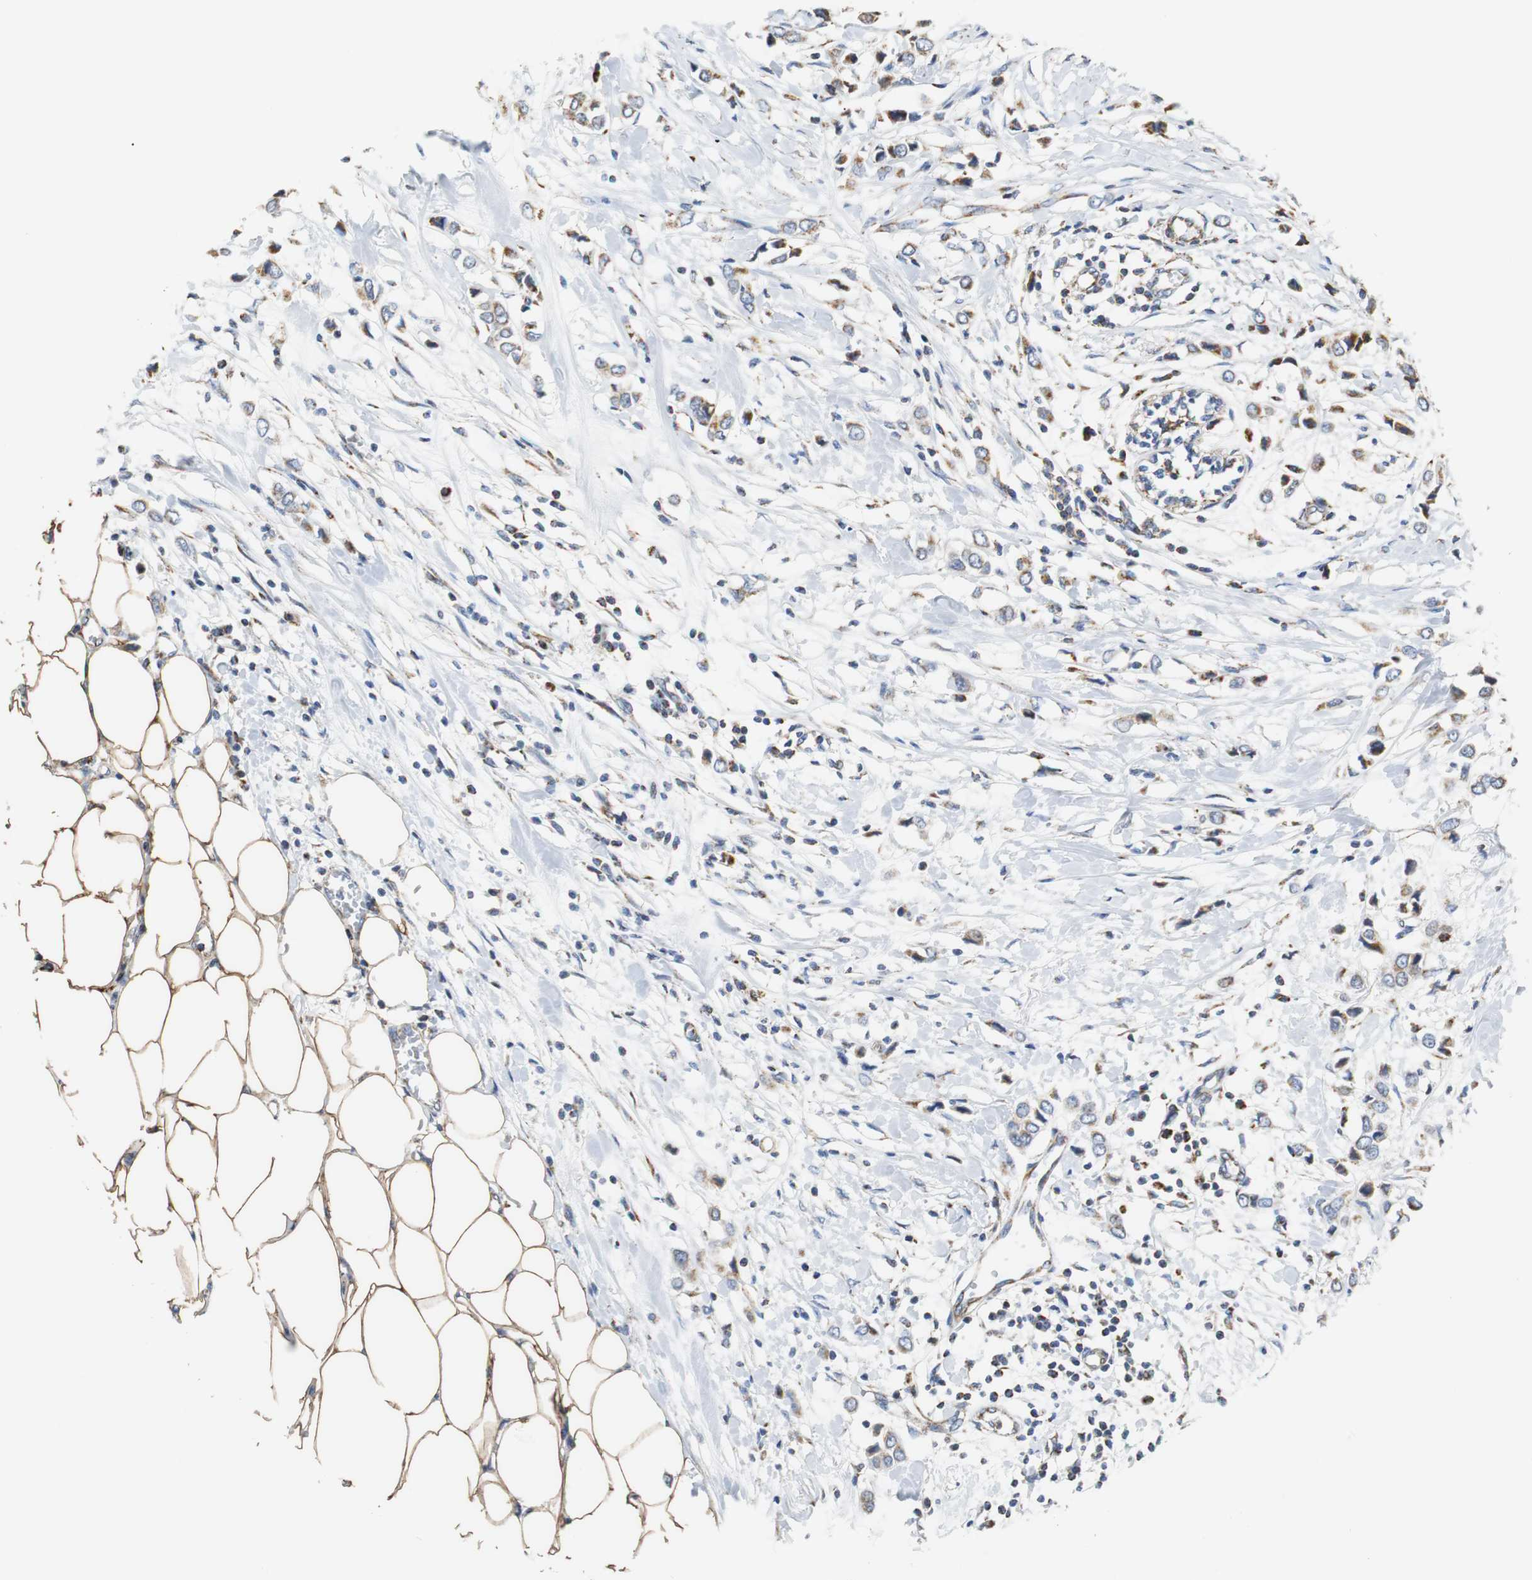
{"staining": {"intensity": "moderate", "quantity": ">75%", "location": "cytoplasmic/membranous"}, "tissue": "breast cancer", "cell_type": "Tumor cells", "image_type": "cancer", "snomed": [{"axis": "morphology", "description": "Lobular carcinoma"}, {"axis": "topography", "description": "Breast"}], "caption": "IHC (DAB) staining of human breast lobular carcinoma exhibits moderate cytoplasmic/membranous protein expression in about >75% of tumor cells. The staining was performed using DAB (3,3'-diaminobenzidine) to visualize the protein expression in brown, while the nuclei were stained in blue with hematoxylin (Magnification: 20x).", "gene": "PCK1", "patient": {"sex": "female", "age": 51}}